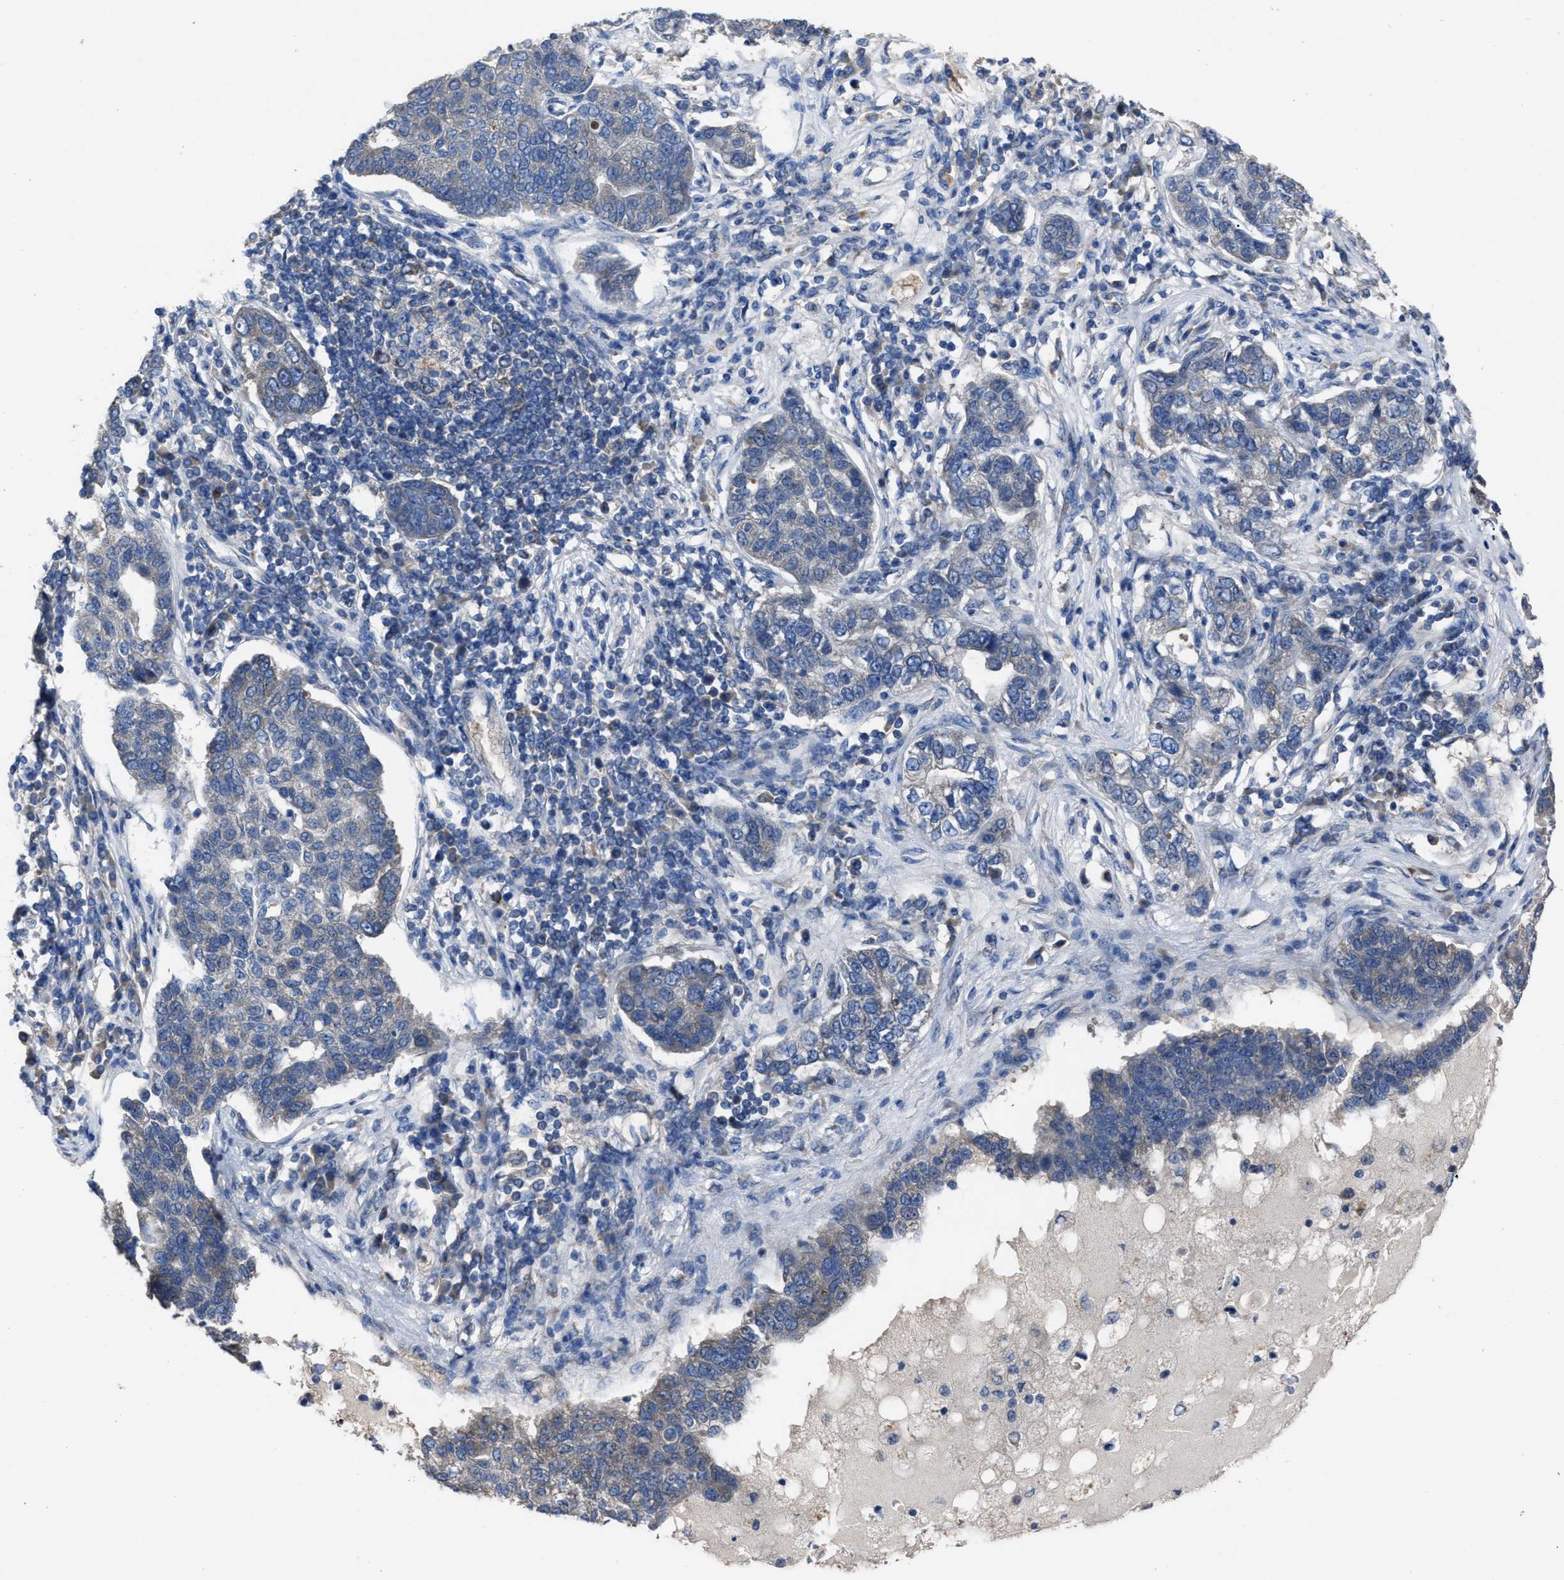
{"staining": {"intensity": "negative", "quantity": "none", "location": "none"}, "tissue": "pancreatic cancer", "cell_type": "Tumor cells", "image_type": "cancer", "snomed": [{"axis": "morphology", "description": "Adenocarcinoma, NOS"}, {"axis": "topography", "description": "Pancreas"}], "caption": "This is an immunohistochemistry histopathology image of pancreatic adenocarcinoma. There is no expression in tumor cells.", "gene": "UPF1", "patient": {"sex": "female", "age": 61}}